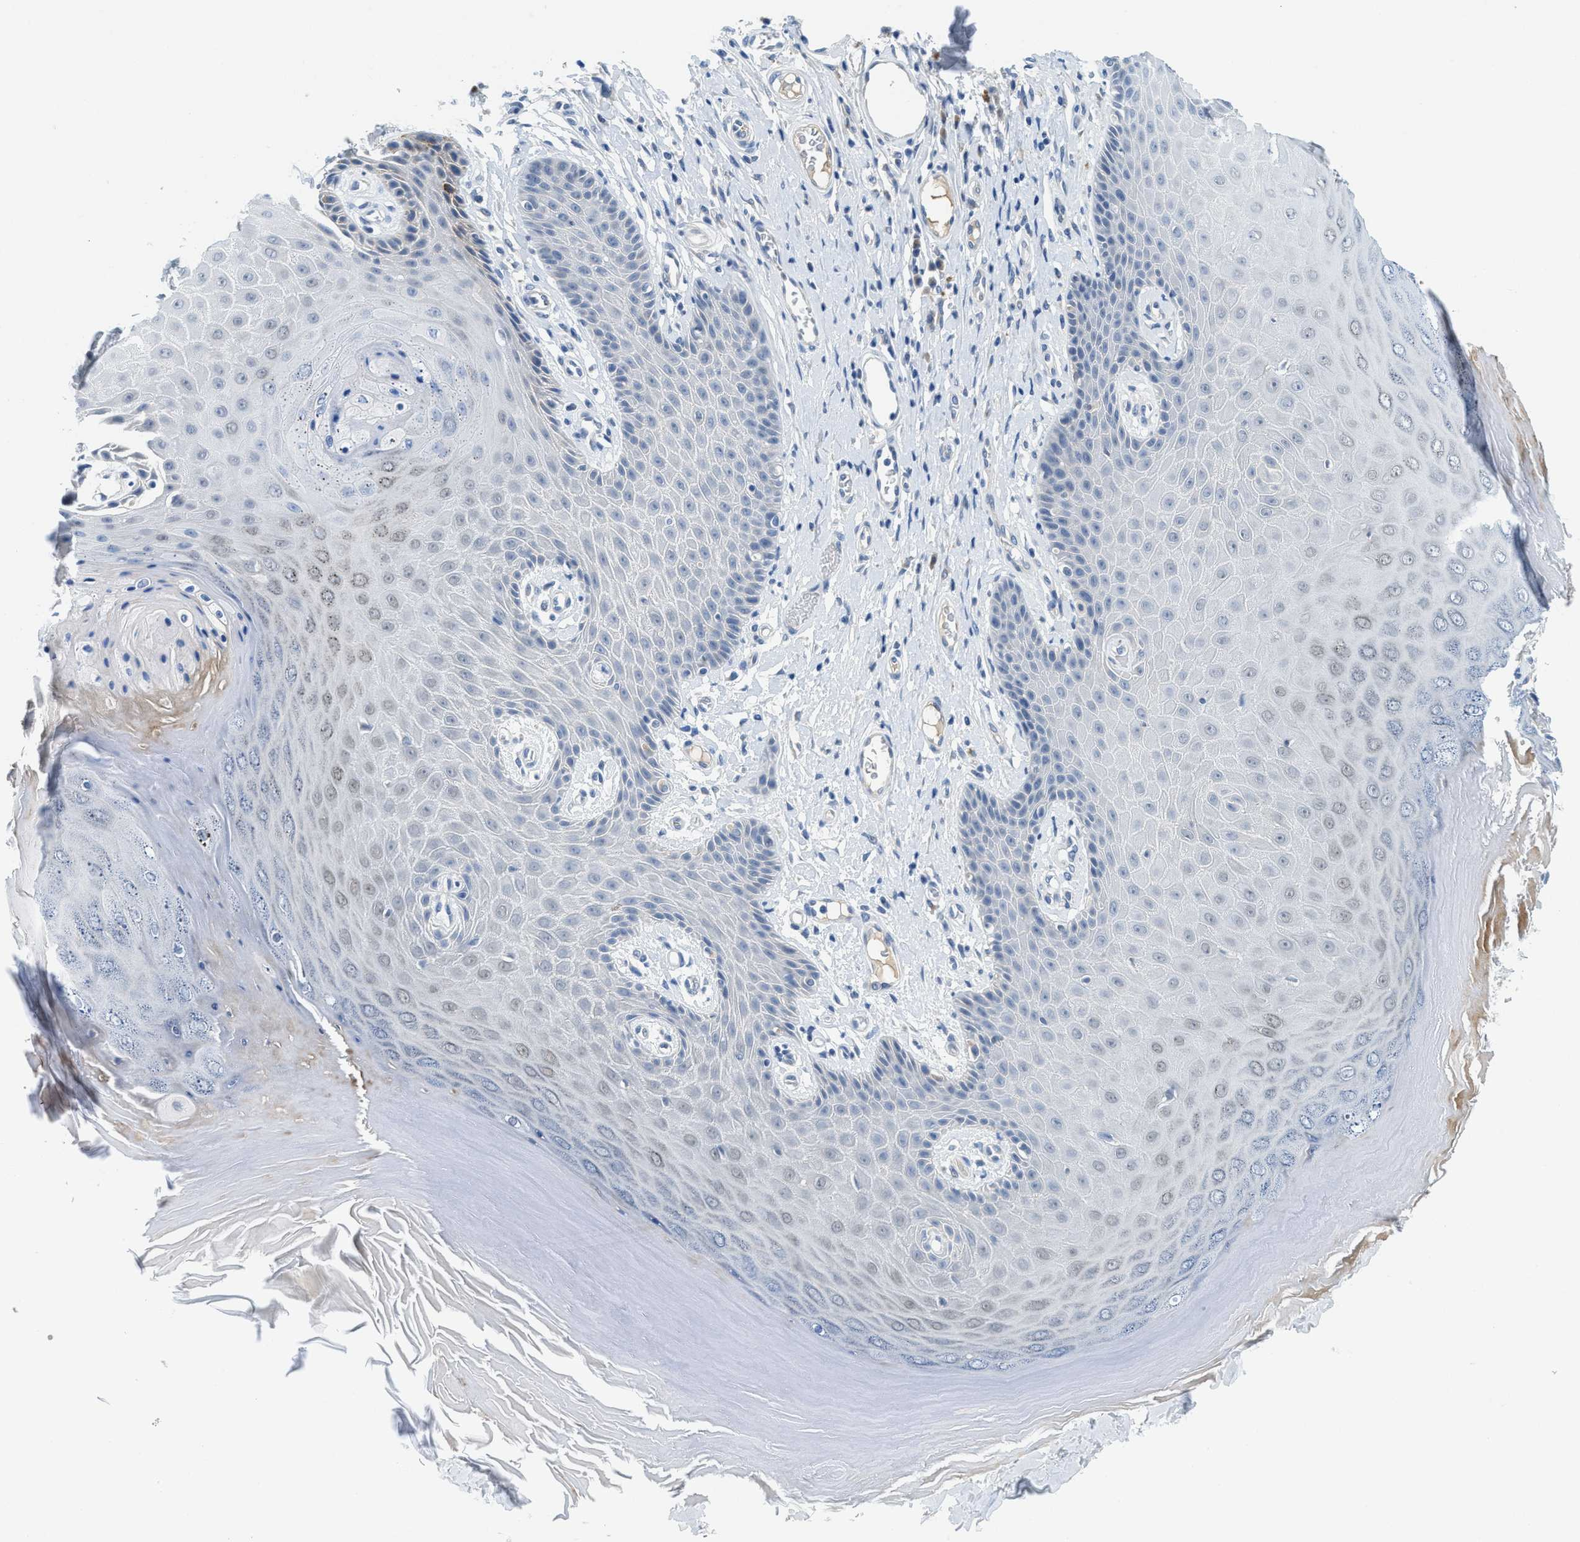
{"staining": {"intensity": "negative", "quantity": "none", "location": "none"}, "tissue": "skin", "cell_type": "Epidermal cells", "image_type": "normal", "snomed": [{"axis": "morphology", "description": "Normal tissue, NOS"}, {"axis": "topography", "description": "Vulva"}], "caption": "Skin stained for a protein using immunohistochemistry shows no staining epidermal cells.", "gene": "TSPAN3", "patient": {"sex": "female", "age": 73}}